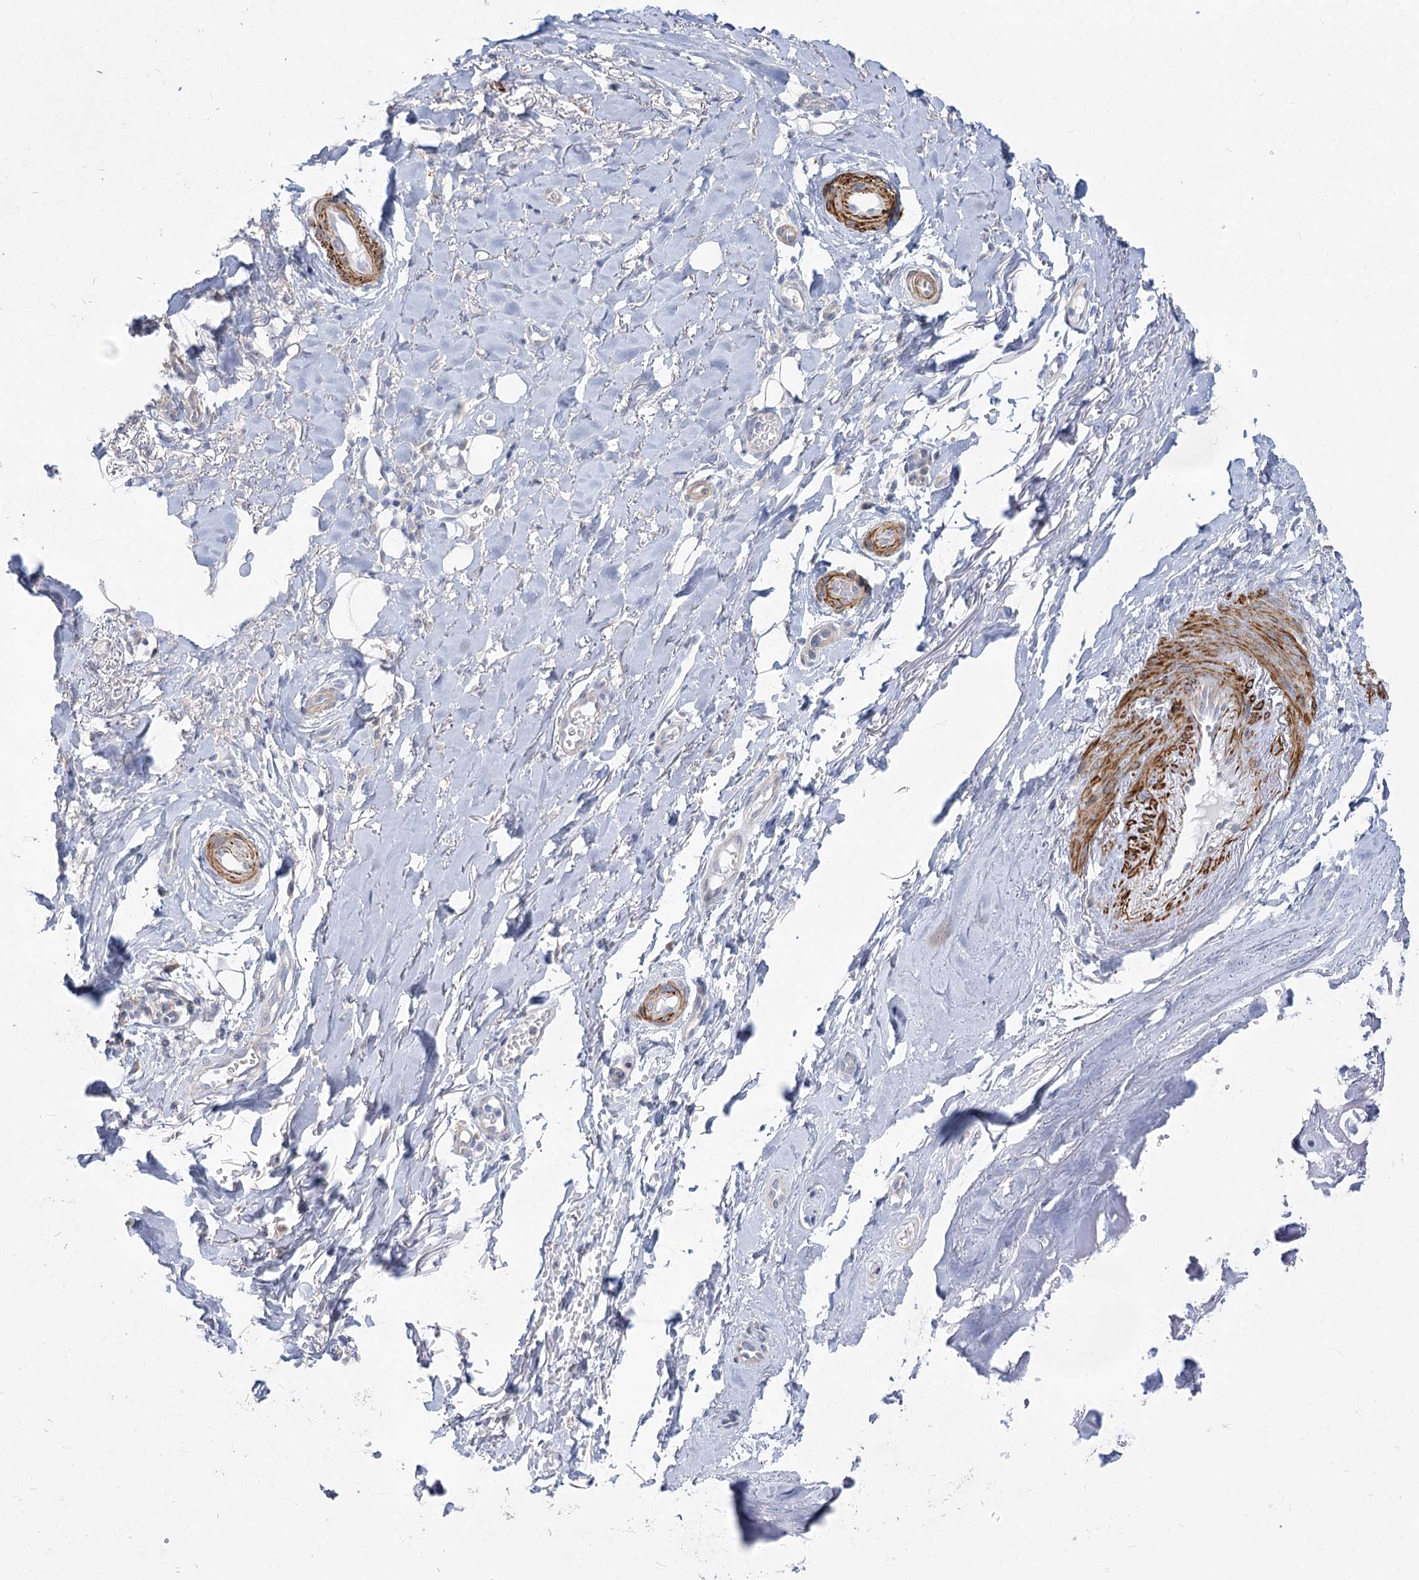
{"staining": {"intensity": "negative", "quantity": "none", "location": "none"}, "tissue": "adipose tissue", "cell_type": "Adipocytes", "image_type": "normal", "snomed": [{"axis": "morphology", "description": "Normal tissue, NOS"}, {"axis": "morphology", "description": "Basal cell carcinoma"}, {"axis": "topography", "description": "Skin"}], "caption": "Immunohistochemistry (IHC) micrograph of benign adipose tissue: adipose tissue stained with DAB displays no significant protein positivity in adipocytes. The staining is performed using DAB brown chromogen with nuclei counter-stained in using hematoxylin.", "gene": "ARSI", "patient": {"sex": "female", "age": 89}}